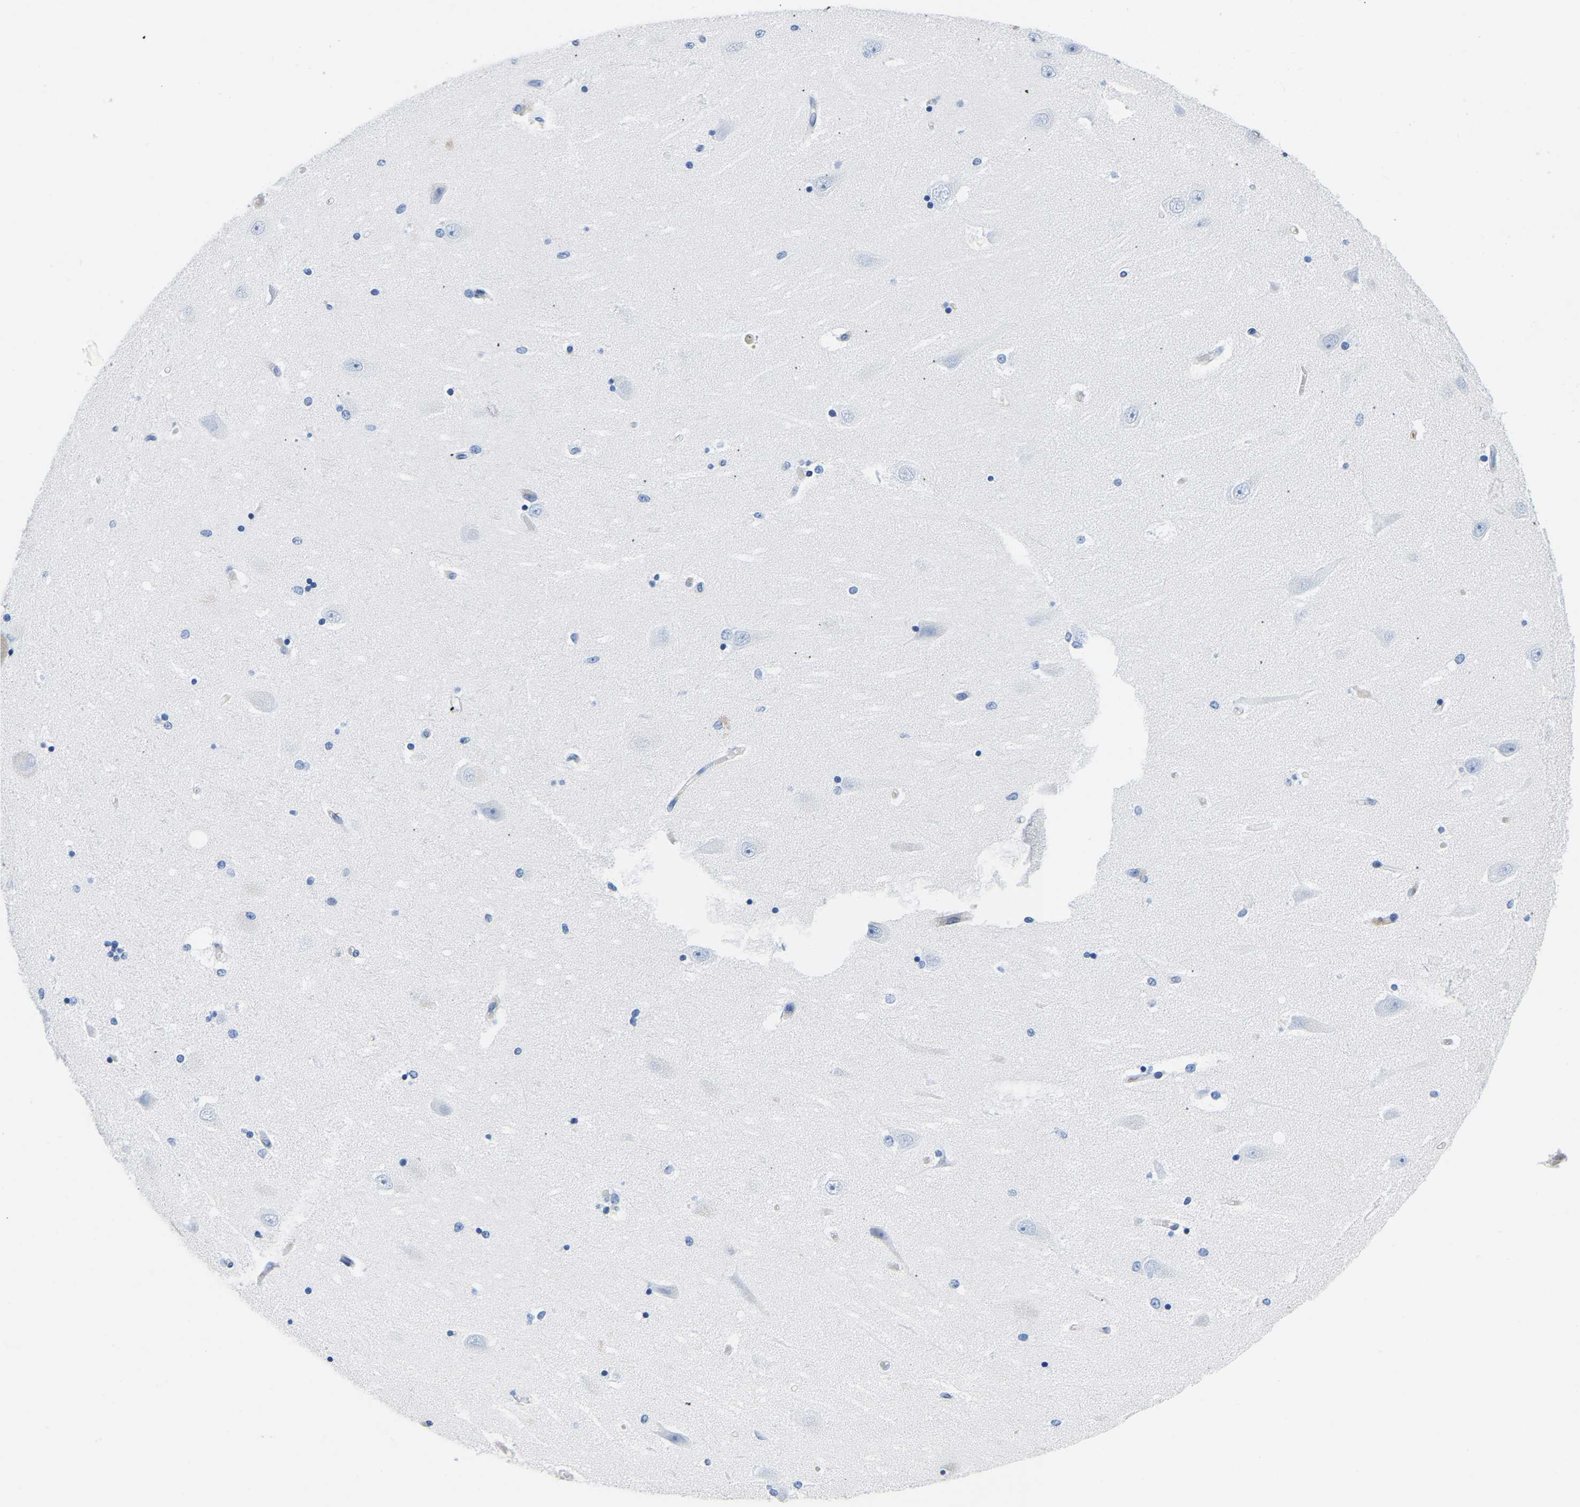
{"staining": {"intensity": "negative", "quantity": "none", "location": "none"}, "tissue": "hippocampus", "cell_type": "Glial cells", "image_type": "normal", "snomed": [{"axis": "morphology", "description": "Normal tissue, NOS"}, {"axis": "topography", "description": "Hippocampus"}], "caption": "An immunohistochemistry photomicrograph of unremarkable hippocampus is shown. There is no staining in glial cells of hippocampus. Brightfield microscopy of immunohistochemistry stained with DAB (brown) and hematoxylin (blue), captured at high magnification.", "gene": "UPK3A", "patient": {"sex": "female", "age": 54}}